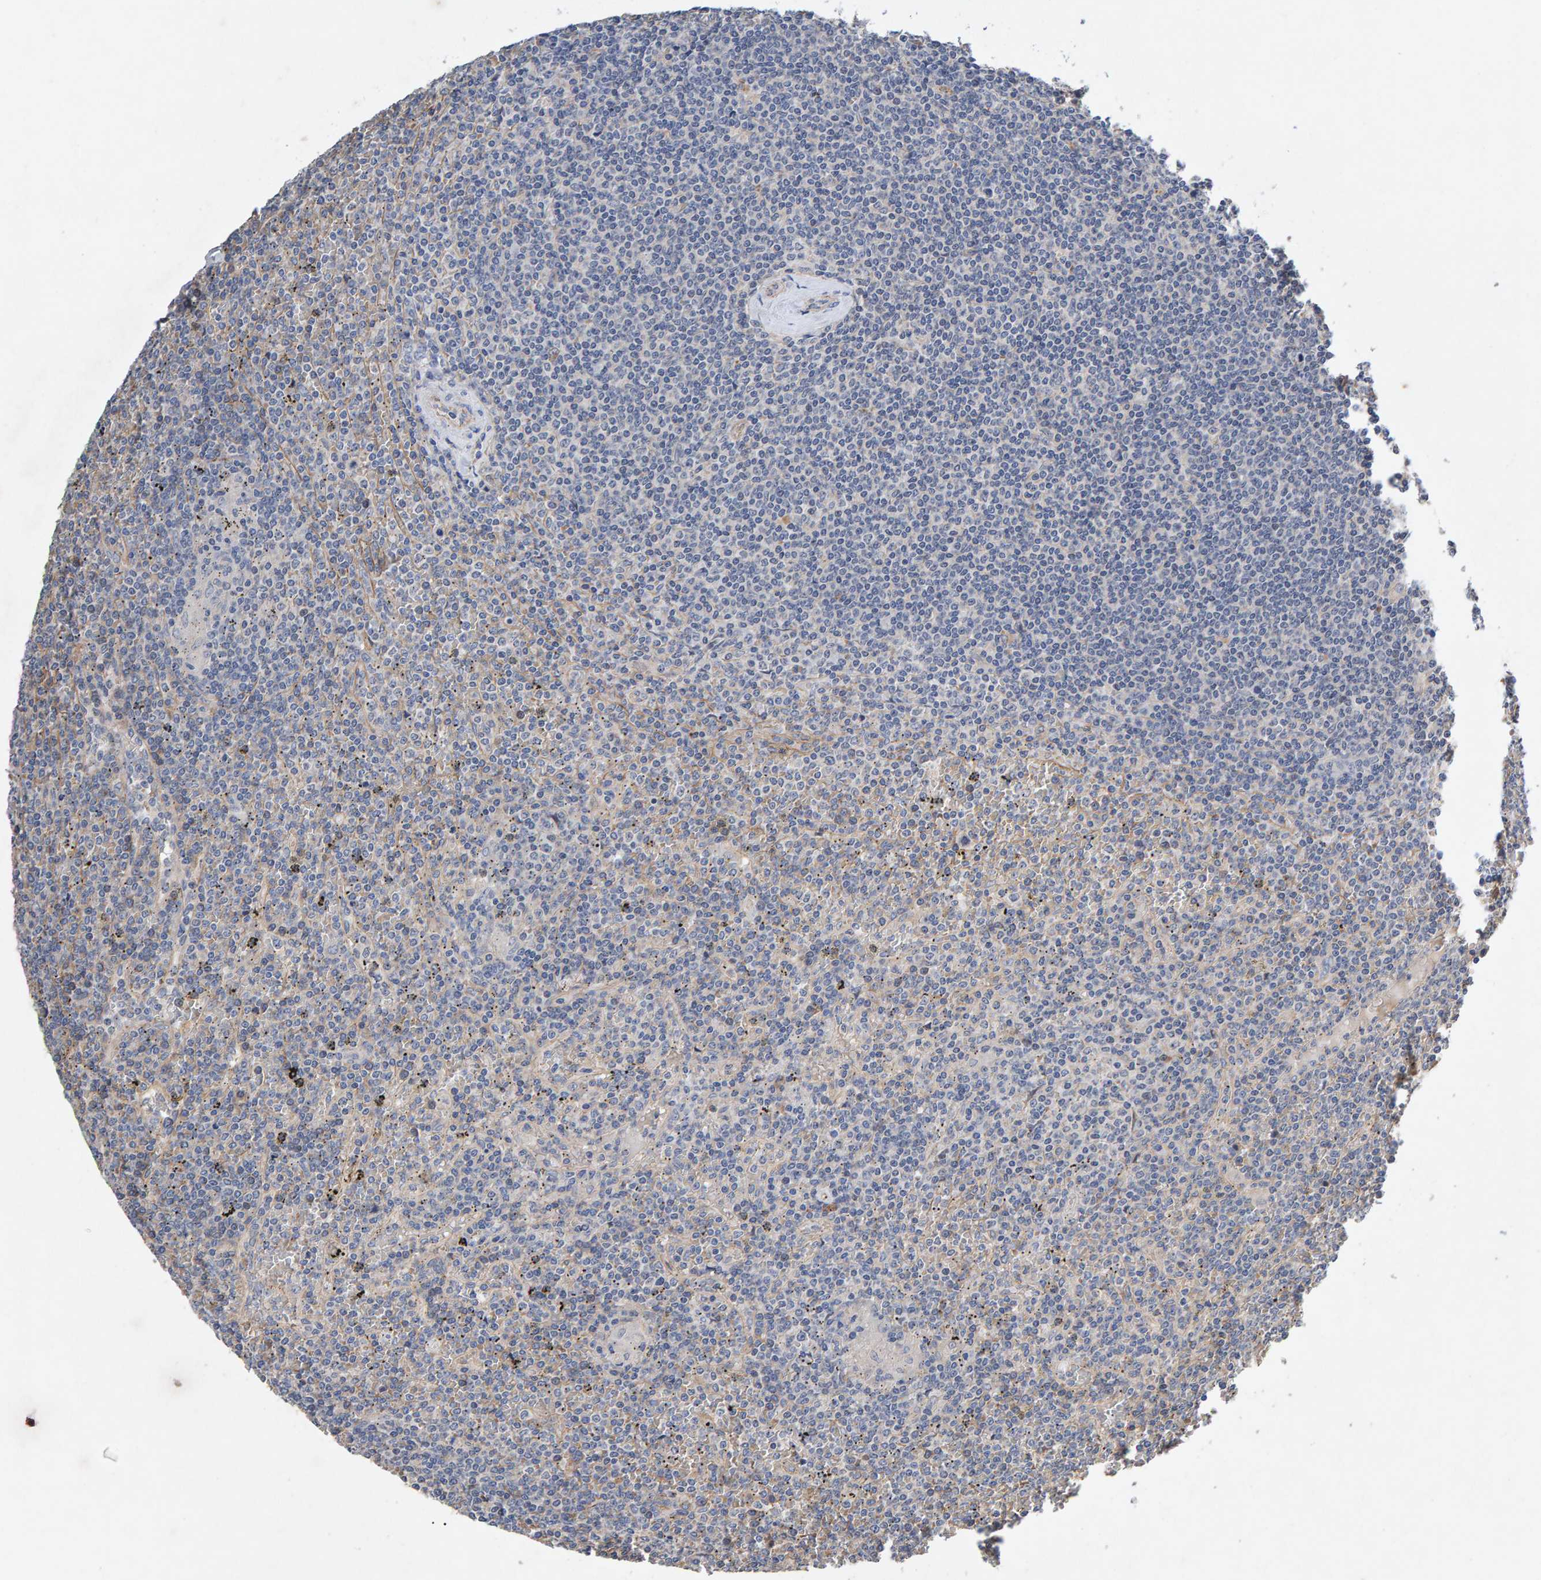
{"staining": {"intensity": "negative", "quantity": "none", "location": "none"}, "tissue": "lymphoma", "cell_type": "Tumor cells", "image_type": "cancer", "snomed": [{"axis": "morphology", "description": "Malignant lymphoma, non-Hodgkin's type, Low grade"}, {"axis": "topography", "description": "Spleen"}], "caption": "Tumor cells are negative for brown protein staining in lymphoma.", "gene": "EFR3A", "patient": {"sex": "female", "age": 19}}